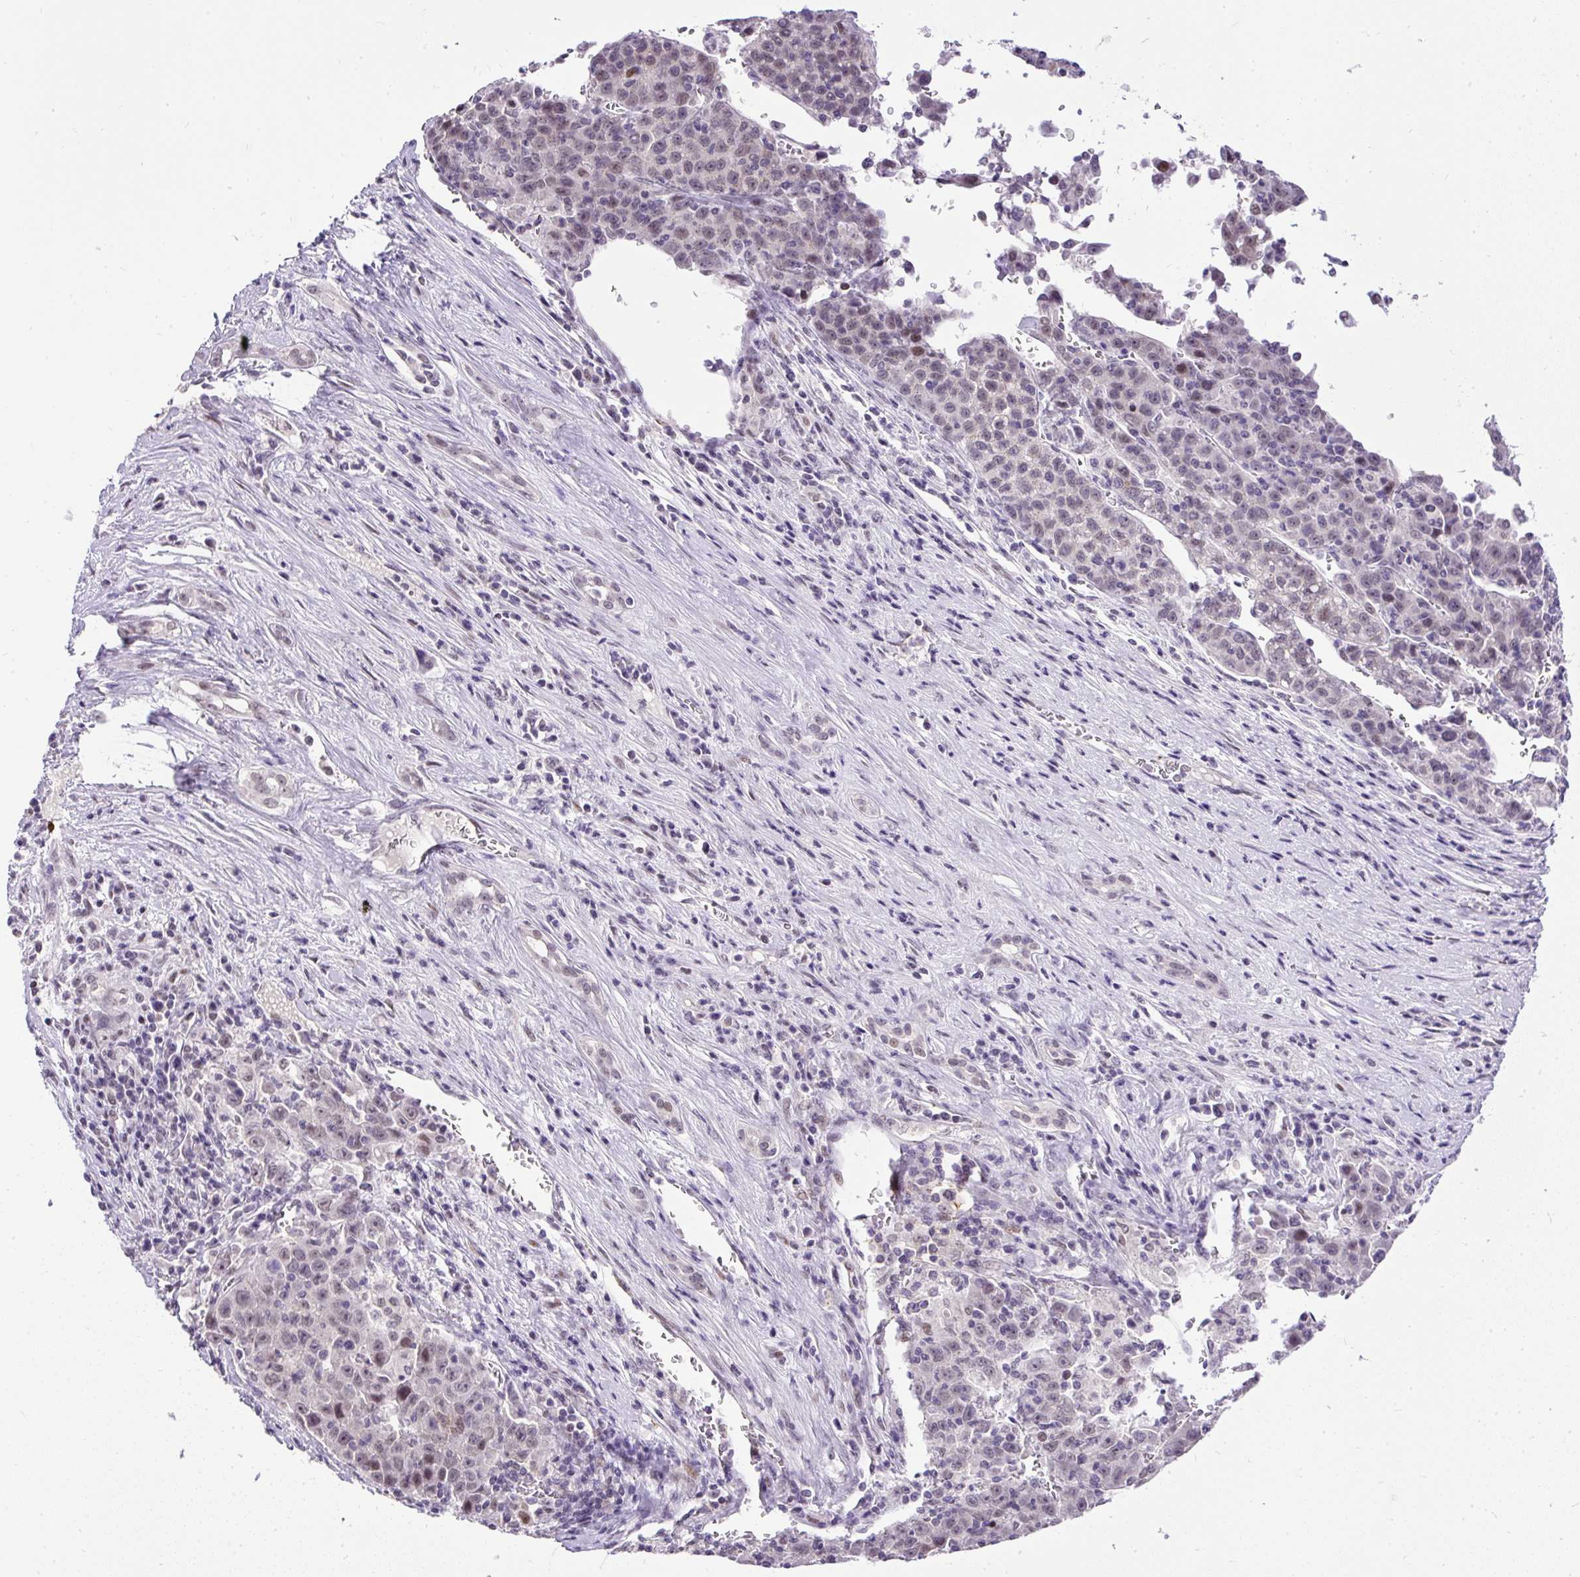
{"staining": {"intensity": "weak", "quantity": ">75%", "location": "nuclear"}, "tissue": "liver cancer", "cell_type": "Tumor cells", "image_type": "cancer", "snomed": [{"axis": "morphology", "description": "Carcinoma, Hepatocellular, NOS"}, {"axis": "topography", "description": "Liver"}], "caption": "This image shows hepatocellular carcinoma (liver) stained with immunohistochemistry (IHC) to label a protein in brown. The nuclear of tumor cells show weak positivity for the protein. Nuclei are counter-stained blue.", "gene": "WNT10B", "patient": {"sex": "female", "age": 53}}